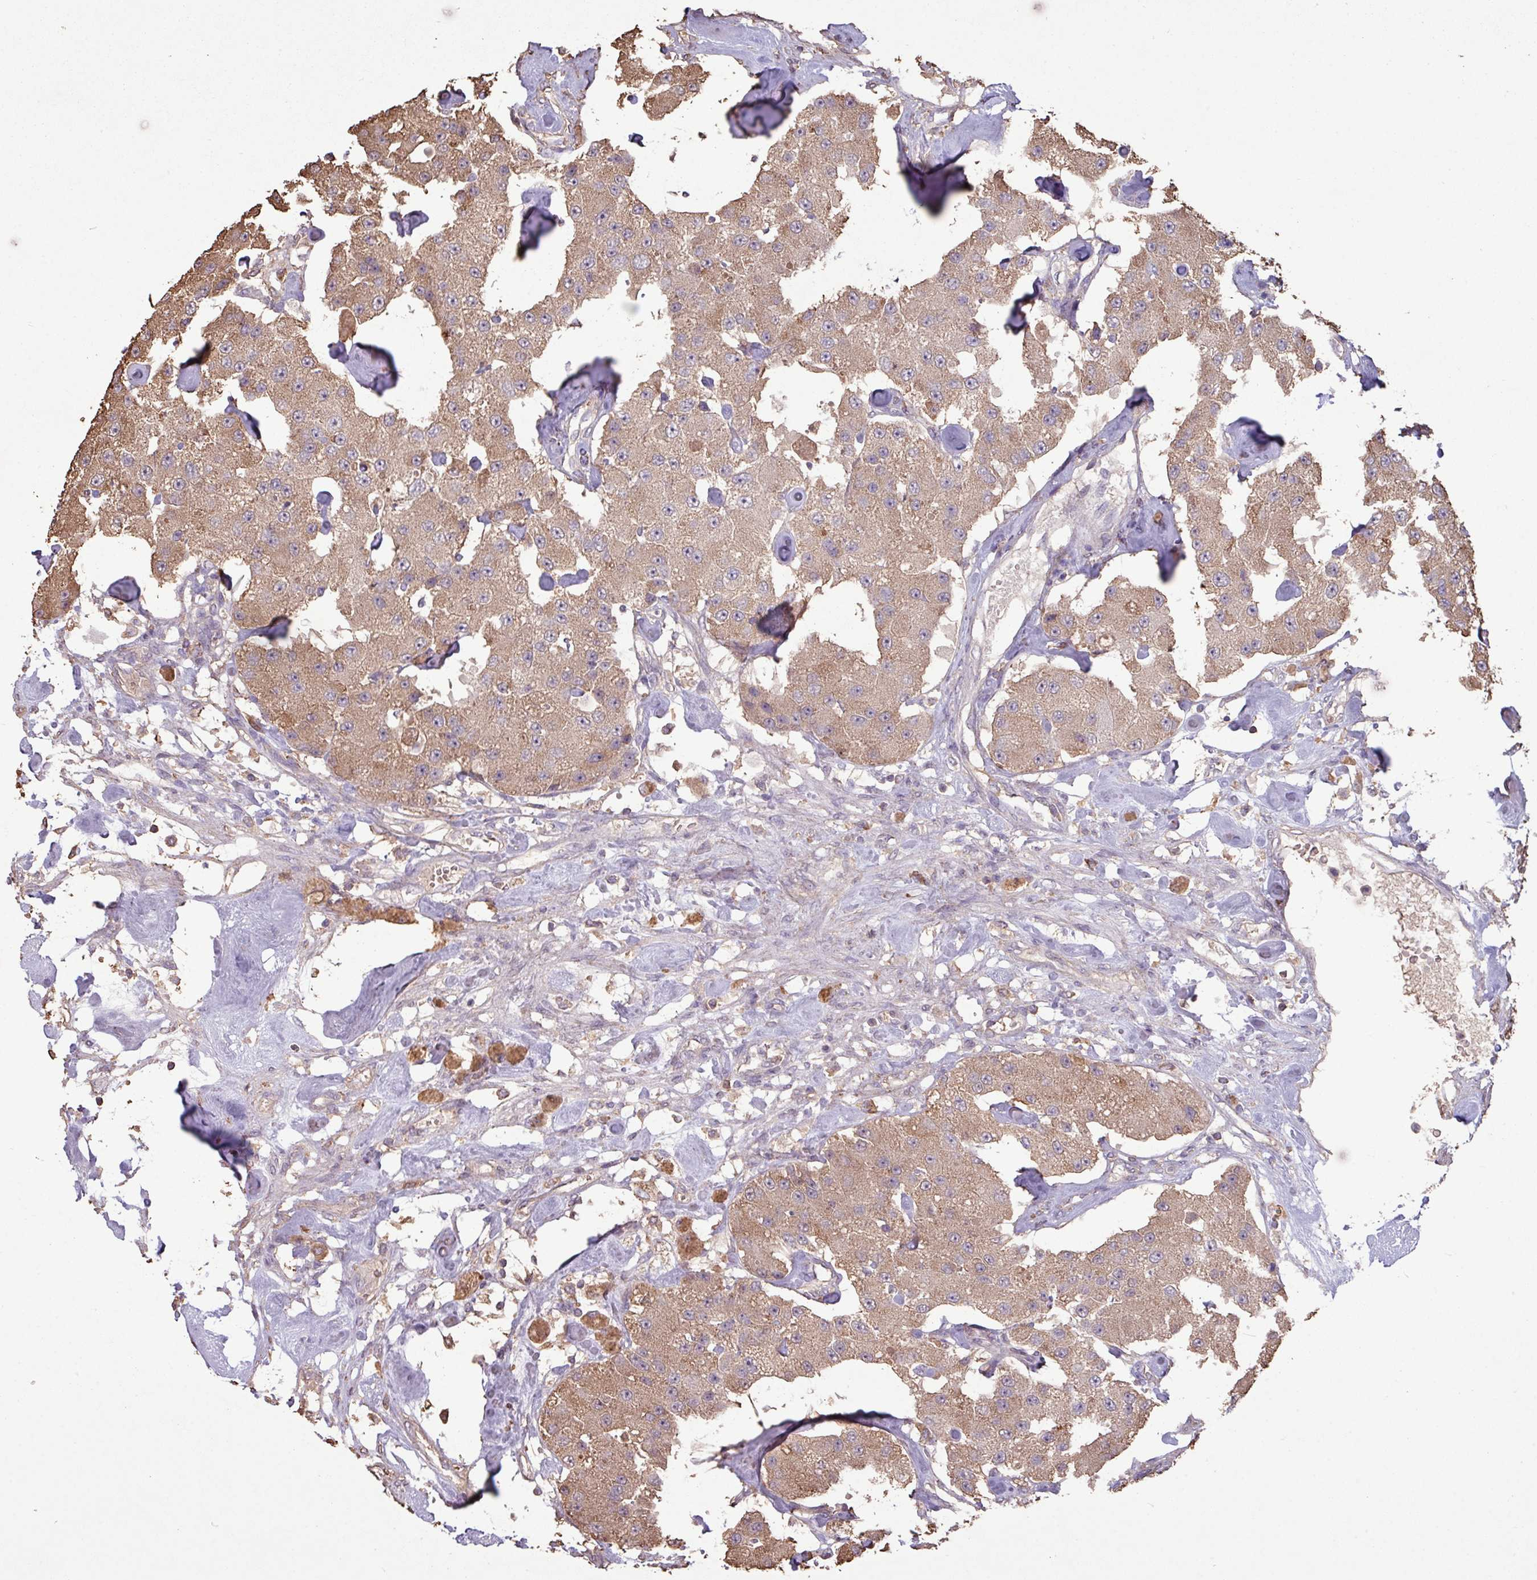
{"staining": {"intensity": "moderate", "quantity": ">75%", "location": "cytoplasmic/membranous"}, "tissue": "carcinoid", "cell_type": "Tumor cells", "image_type": "cancer", "snomed": [{"axis": "morphology", "description": "Carcinoid, malignant, NOS"}, {"axis": "topography", "description": "Pancreas"}], "caption": "A medium amount of moderate cytoplasmic/membranous staining is appreciated in about >75% of tumor cells in carcinoid tissue.", "gene": "CAMK2B", "patient": {"sex": "male", "age": 41}}